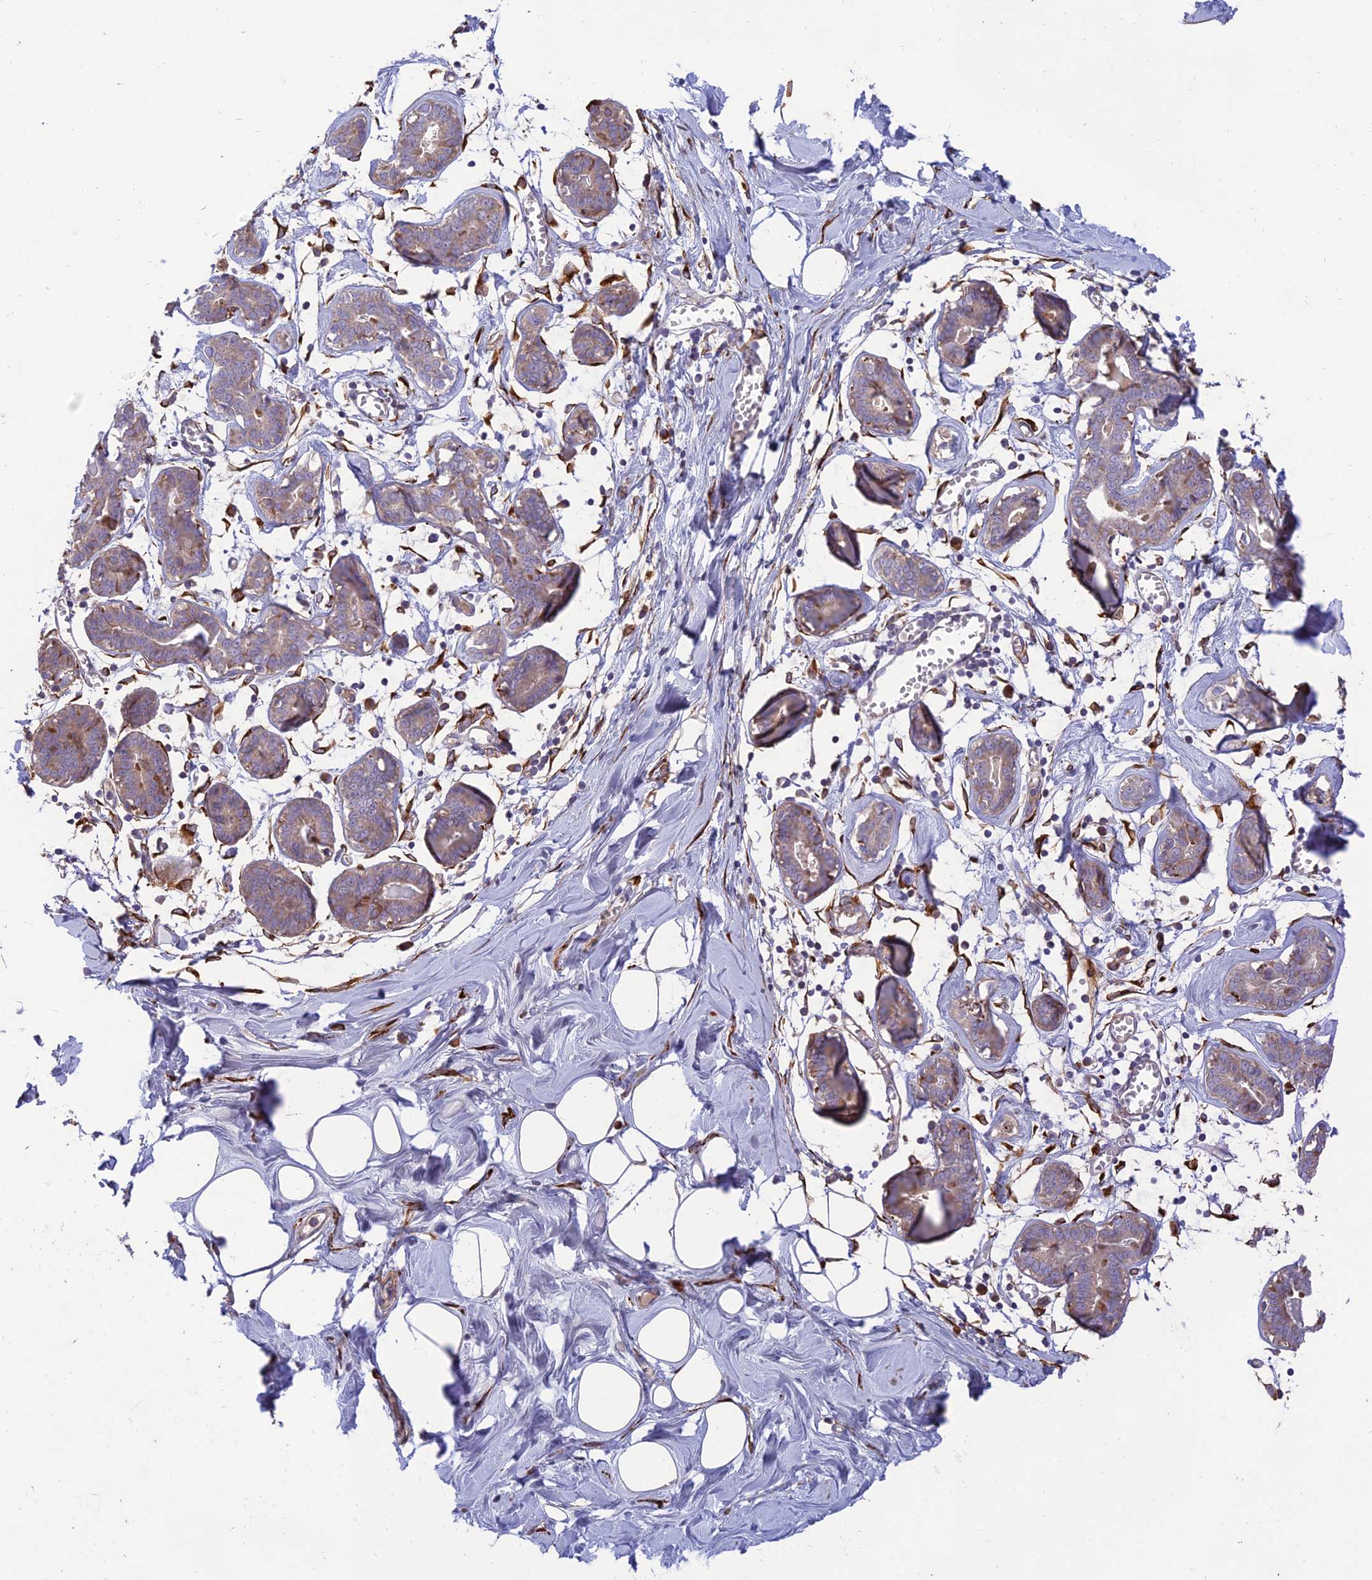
{"staining": {"intensity": "negative", "quantity": "none", "location": "none"}, "tissue": "breast", "cell_type": "Adipocytes", "image_type": "normal", "snomed": [{"axis": "morphology", "description": "Normal tissue, NOS"}, {"axis": "topography", "description": "Breast"}], "caption": "High power microscopy image of an immunohistochemistry (IHC) micrograph of benign breast, revealing no significant staining in adipocytes. (DAB immunohistochemistry (IHC) visualized using brightfield microscopy, high magnification).", "gene": "RCN3", "patient": {"sex": "female", "age": 27}}